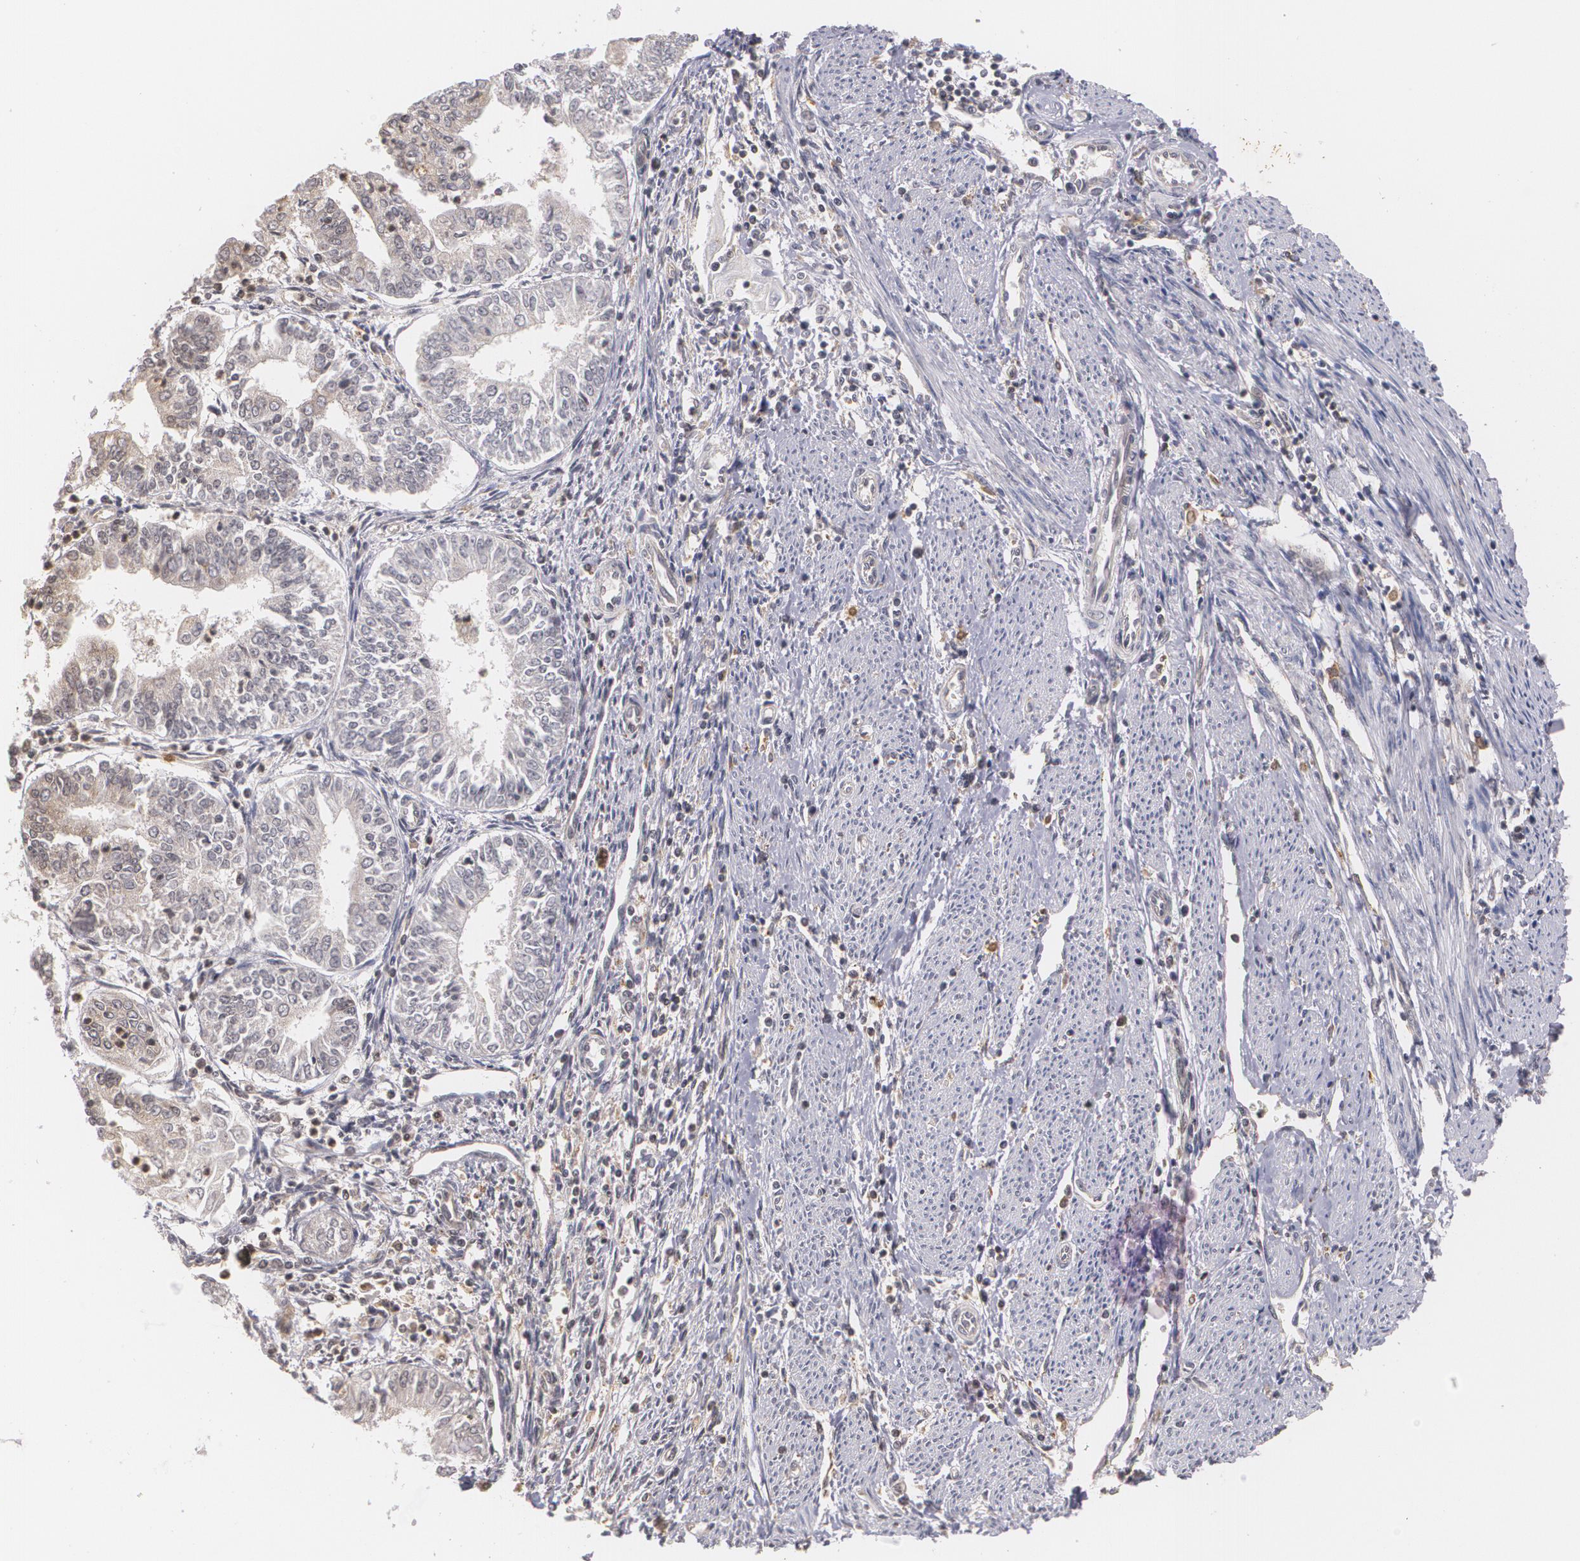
{"staining": {"intensity": "weak", "quantity": "<25%", "location": "cytoplasmic/membranous"}, "tissue": "endometrial cancer", "cell_type": "Tumor cells", "image_type": "cancer", "snomed": [{"axis": "morphology", "description": "Adenocarcinoma, NOS"}, {"axis": "topography", "description": "Endometrium"}], "caption": "Immunohistochemistry (IHC) image of neoplastic tissue: endometrial cancer (adenocarcinoma) stained with DAB (3,3'-diaminobenzidine) reveals no significant protein staining in tumor cells.", "gene": "VAV3", "patient": {"sex": "female", "age": 75}}